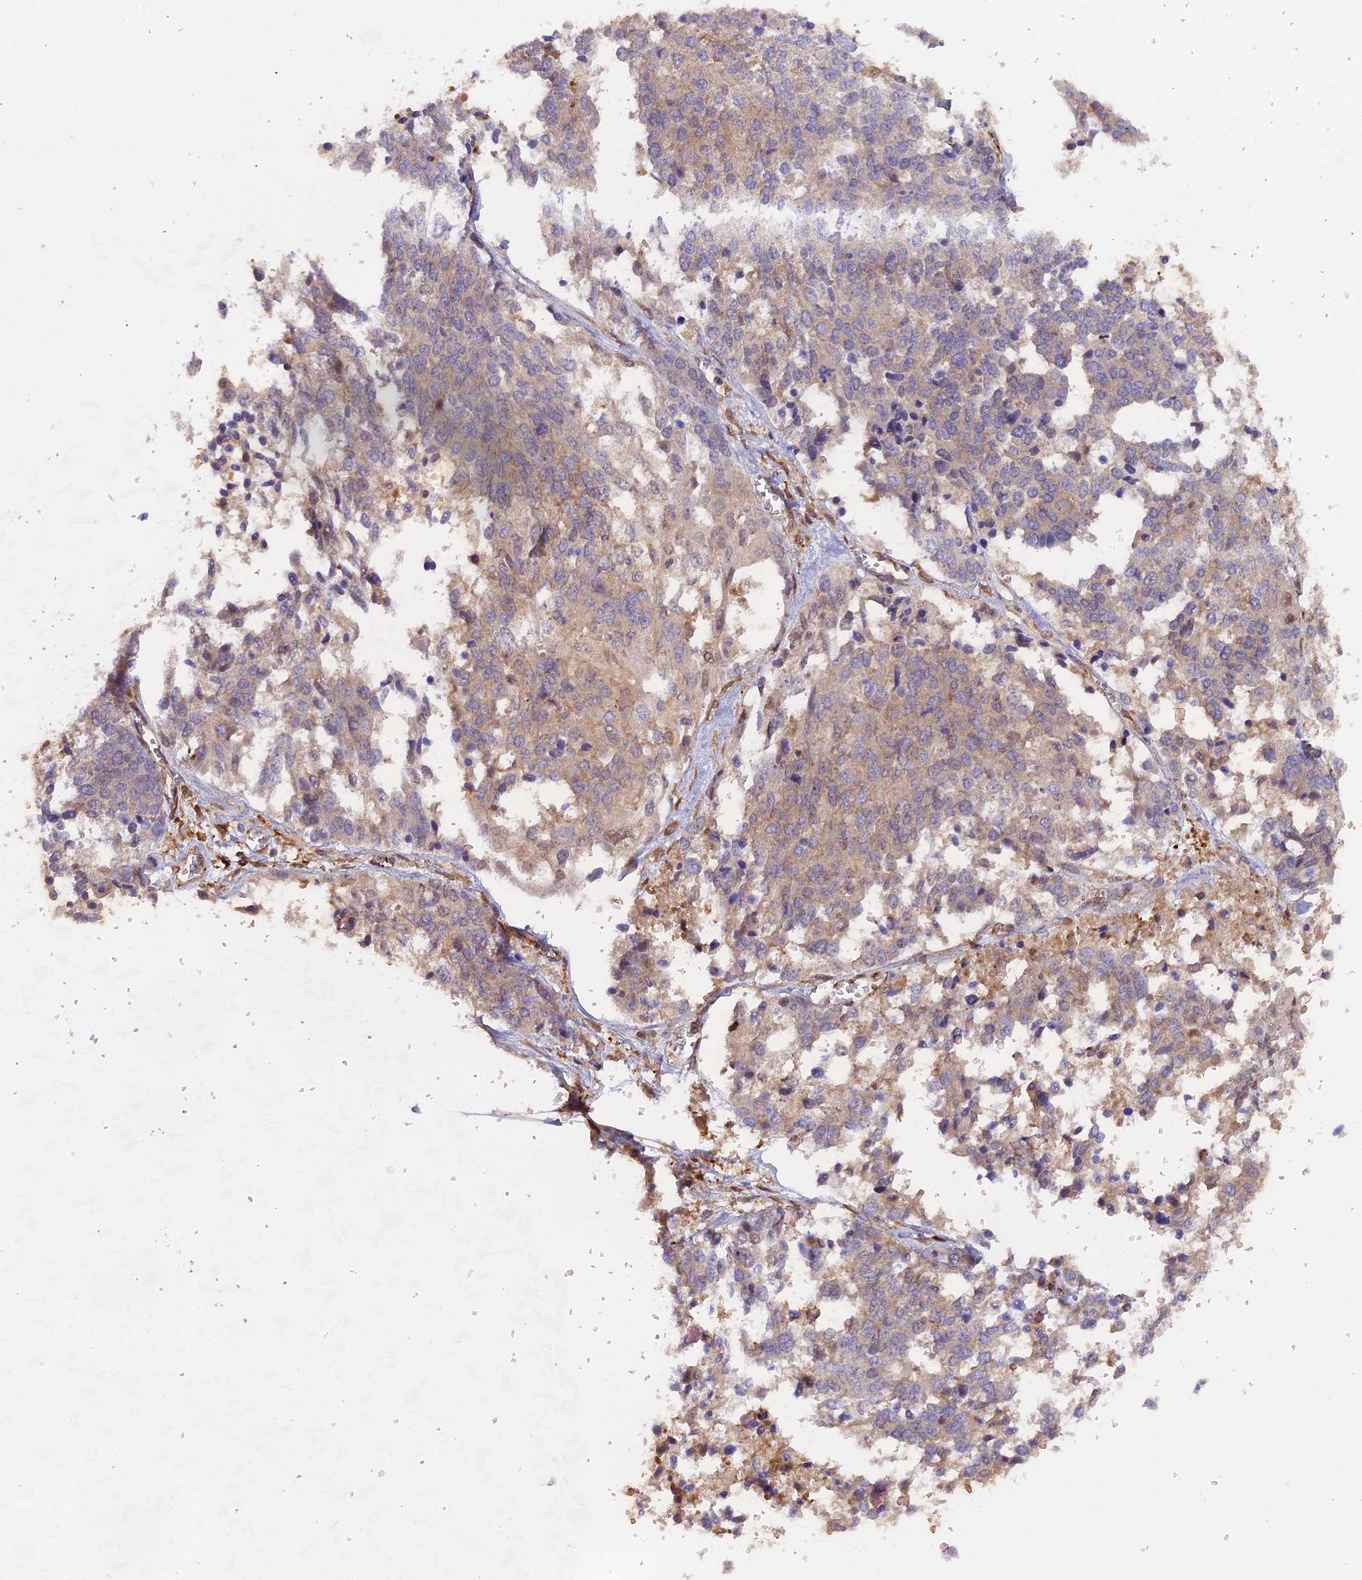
{"staining": {"intensity": "negative", "quantity": "none", "location": "none"}, "tissue": "ovarian cancer", "cell_type": "Tumor cells", "image_type": "cancer", "snomed": [{"axis": "morphology", "description": "Cystadenocarcinoma, serous, NOS"}, {"axis": "topography", "description": "Ovary"}], "caption": "Tumor cells are negative for protein expression in human ovarian serous cystadenocarcinoma. (DAB immunohistochemistry (IHC) visualized using brightfield microscopy, high magnification).", "gene": "FAM118B", "patient": {"sex": "female", "age": 44}}